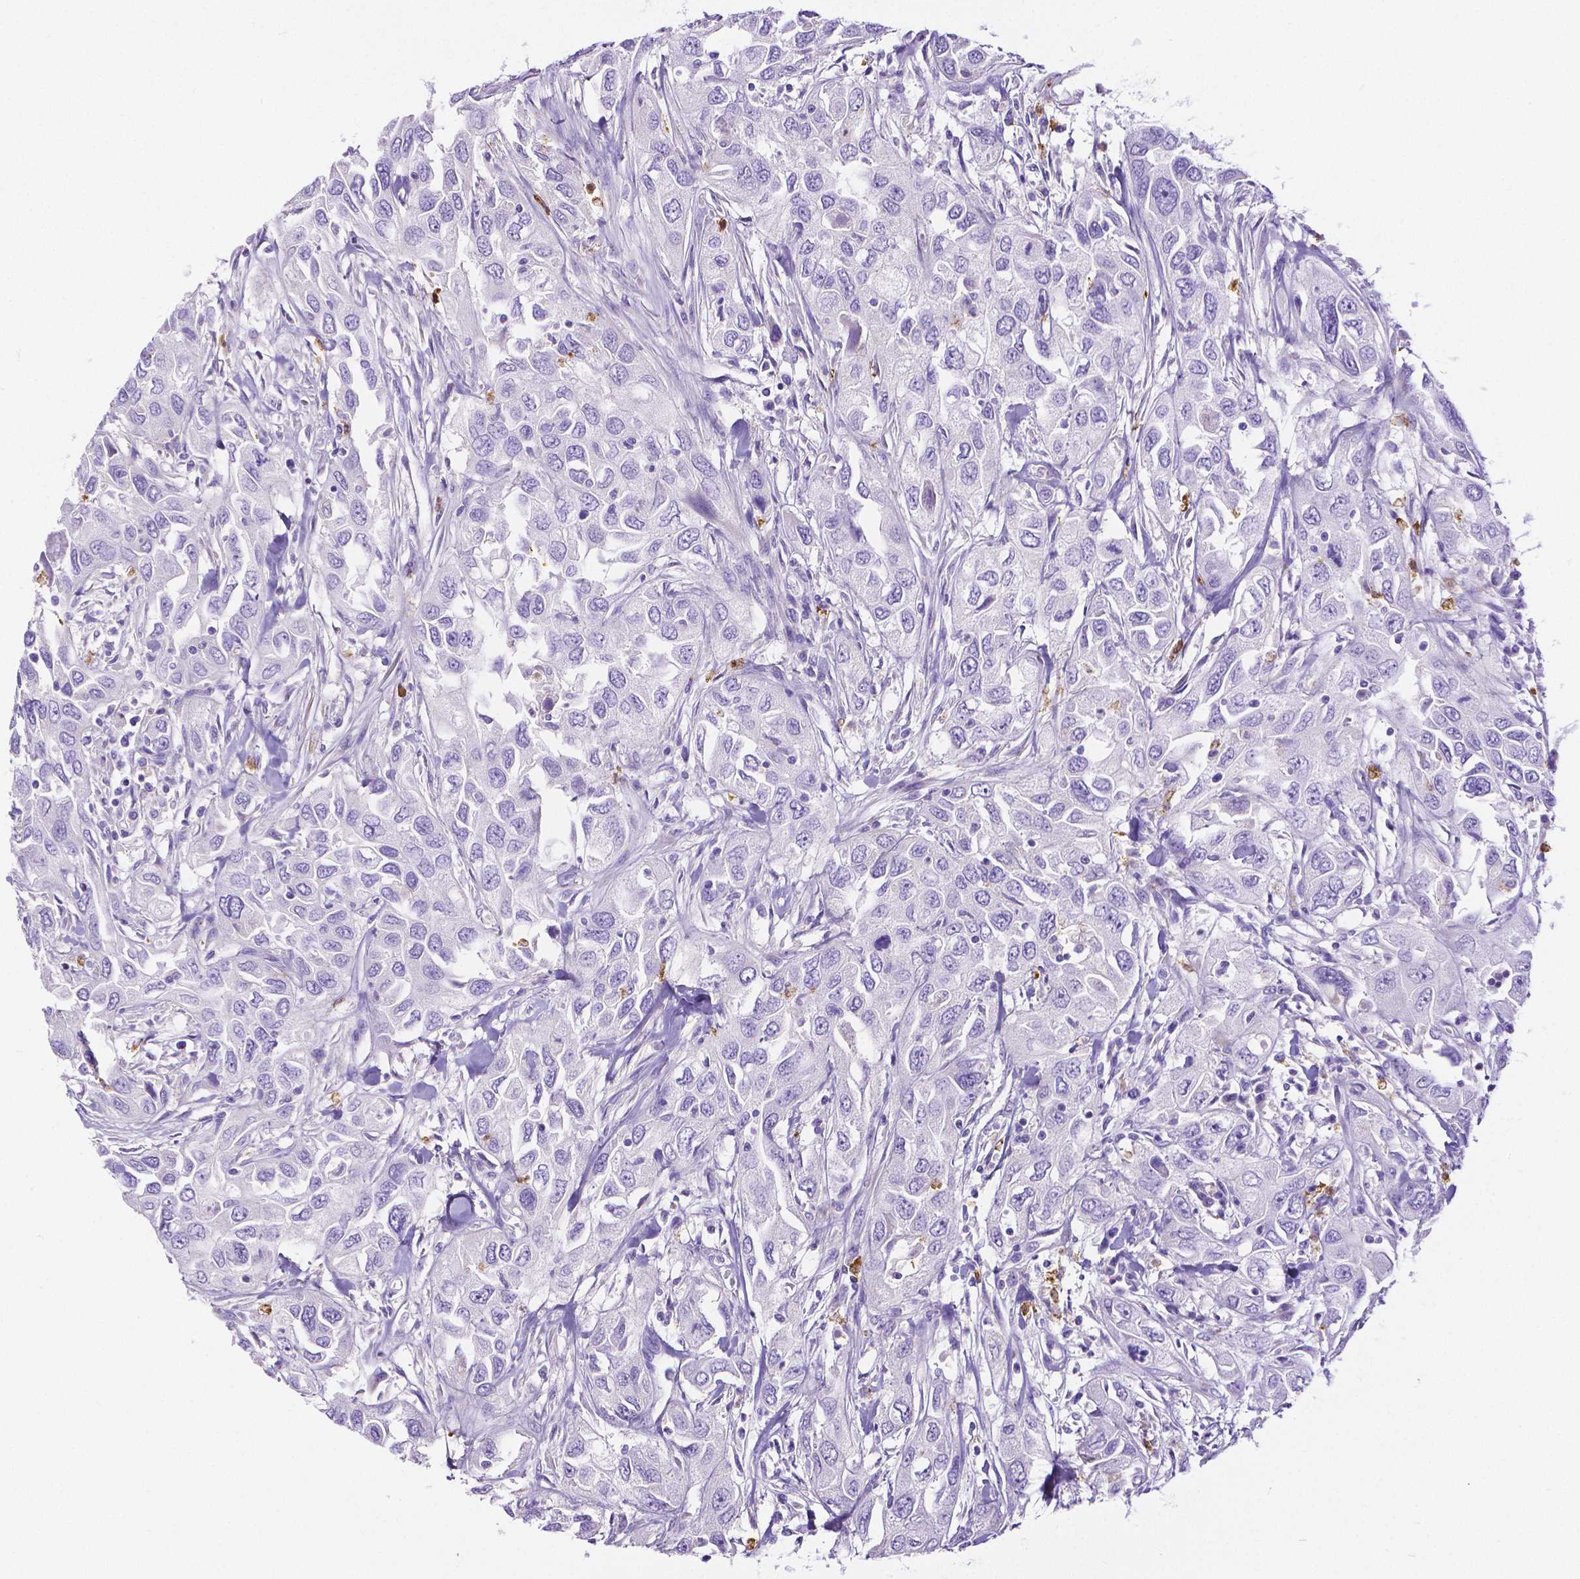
{"staining": {"intensity": "negative", "quantity": "none", "location": "none"}, "tissue": "urothelial cancer", "cell_type": "Tumor cells", "image_type": "cancer", "snomed": [{"axis": "morphology", "description": "Urothelial carcinoma, High grade"}, {"axis": "topography", "description": "Urinary bladder"}], "caption": "DAB immunohistochemical staining of high-grade urothelial carcinoma exhibits no significant positivity in tumor cells.", "gene": "MMP9", "patient": {"sex": "male", "age": 76}}